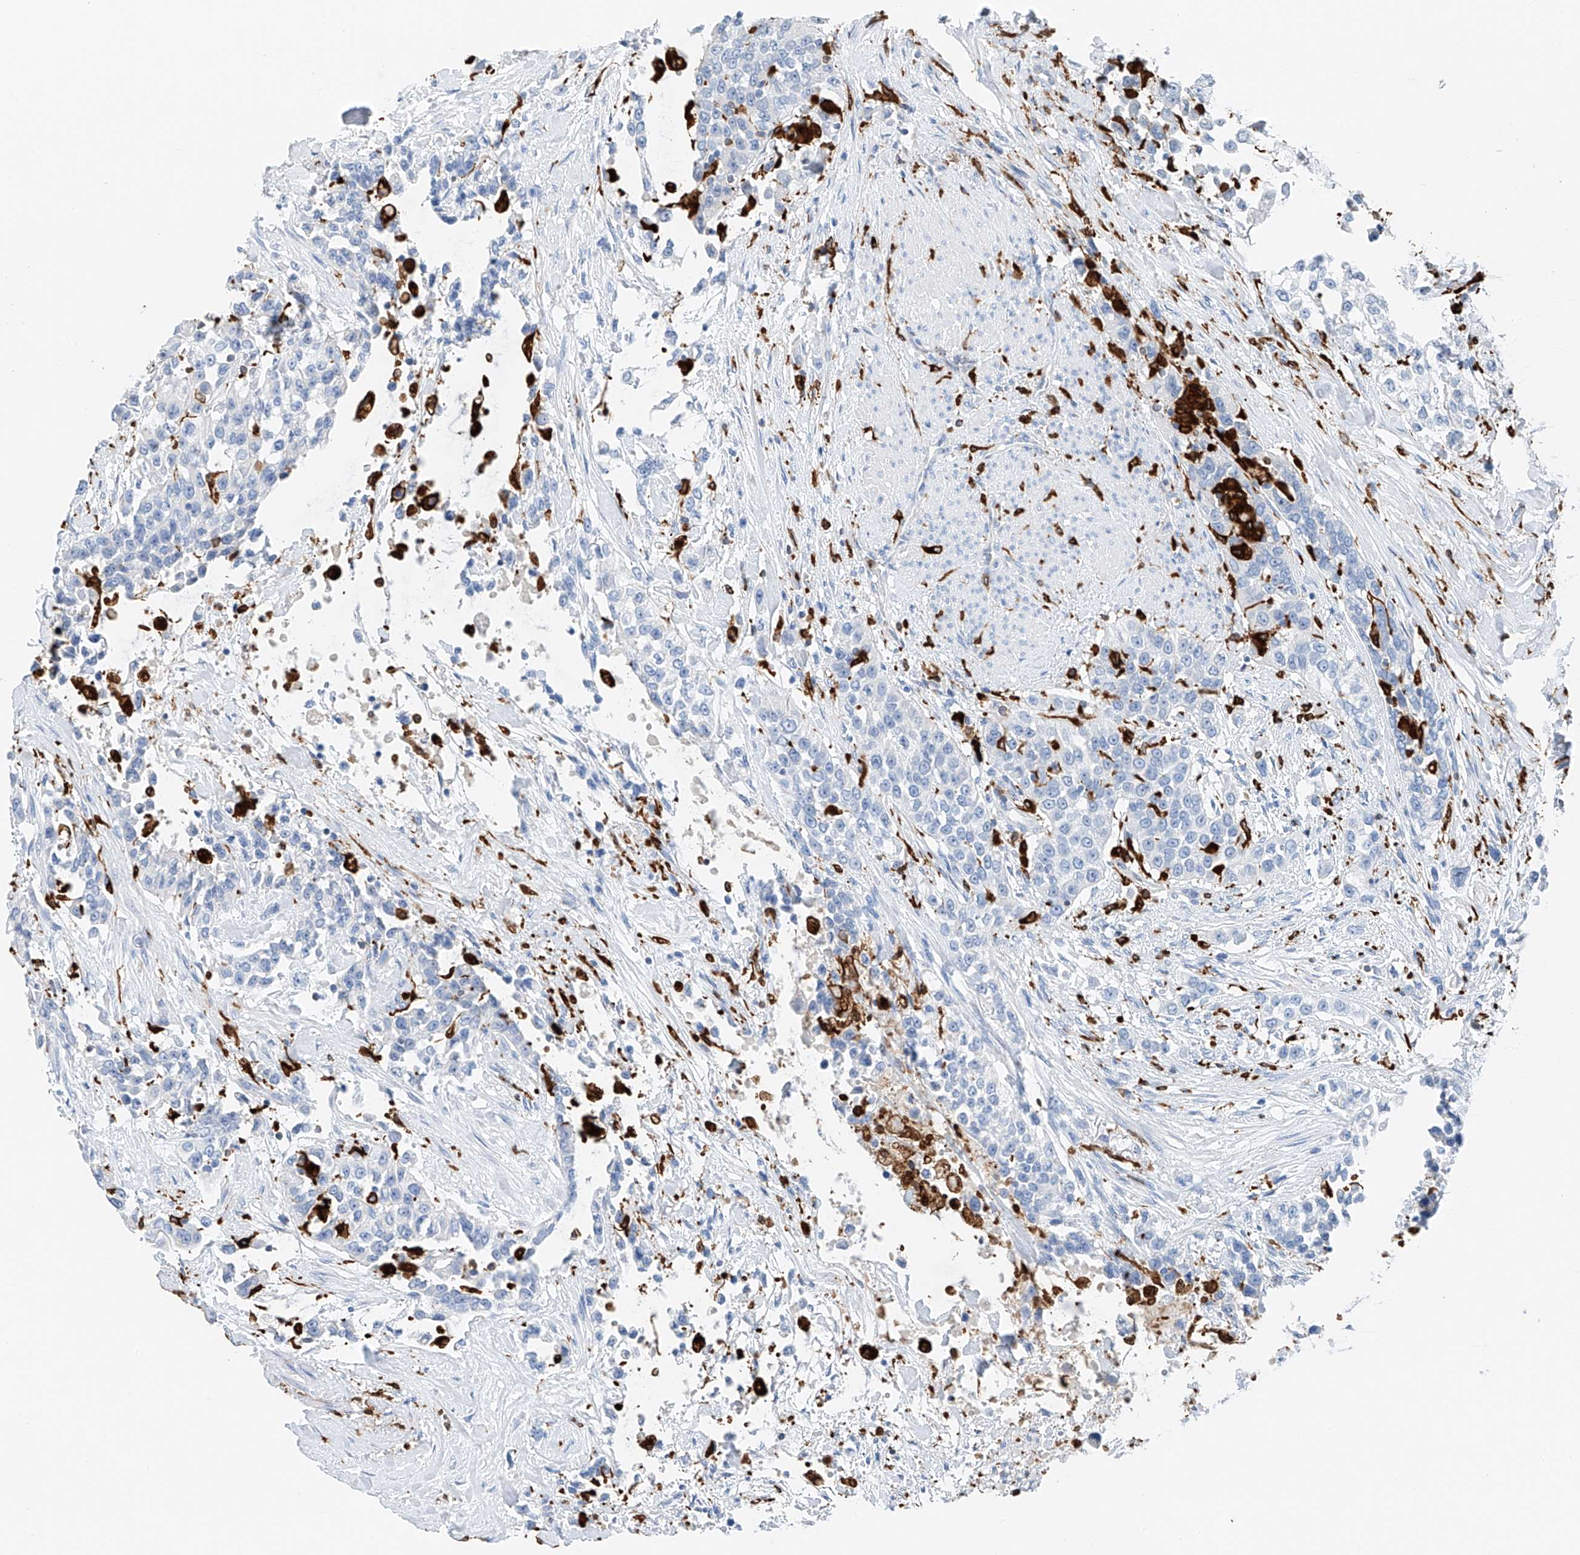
{"staining": {"intensity": "negative", "quantity": "none", "location": "none"}, "tissue": "urothelial cancer", "cell_type": "Tumor cells", "image_type": "cancer", "snomed": [{"axis": "morphology", "description": "Urothelial carcinoma, High grade"}, {"axis": "topography", "description": "Urinary bladder"}], "caption": "This is a photomicrograph of immunohistochemistry staining of urothelial cancer, which shows no positivity in tumor cells. (DAB (3,3'-diaminobenzidine) IHC, high magnification).", "gene": "TBXAS1", "patient": {"sex": "female", "age": 80}}